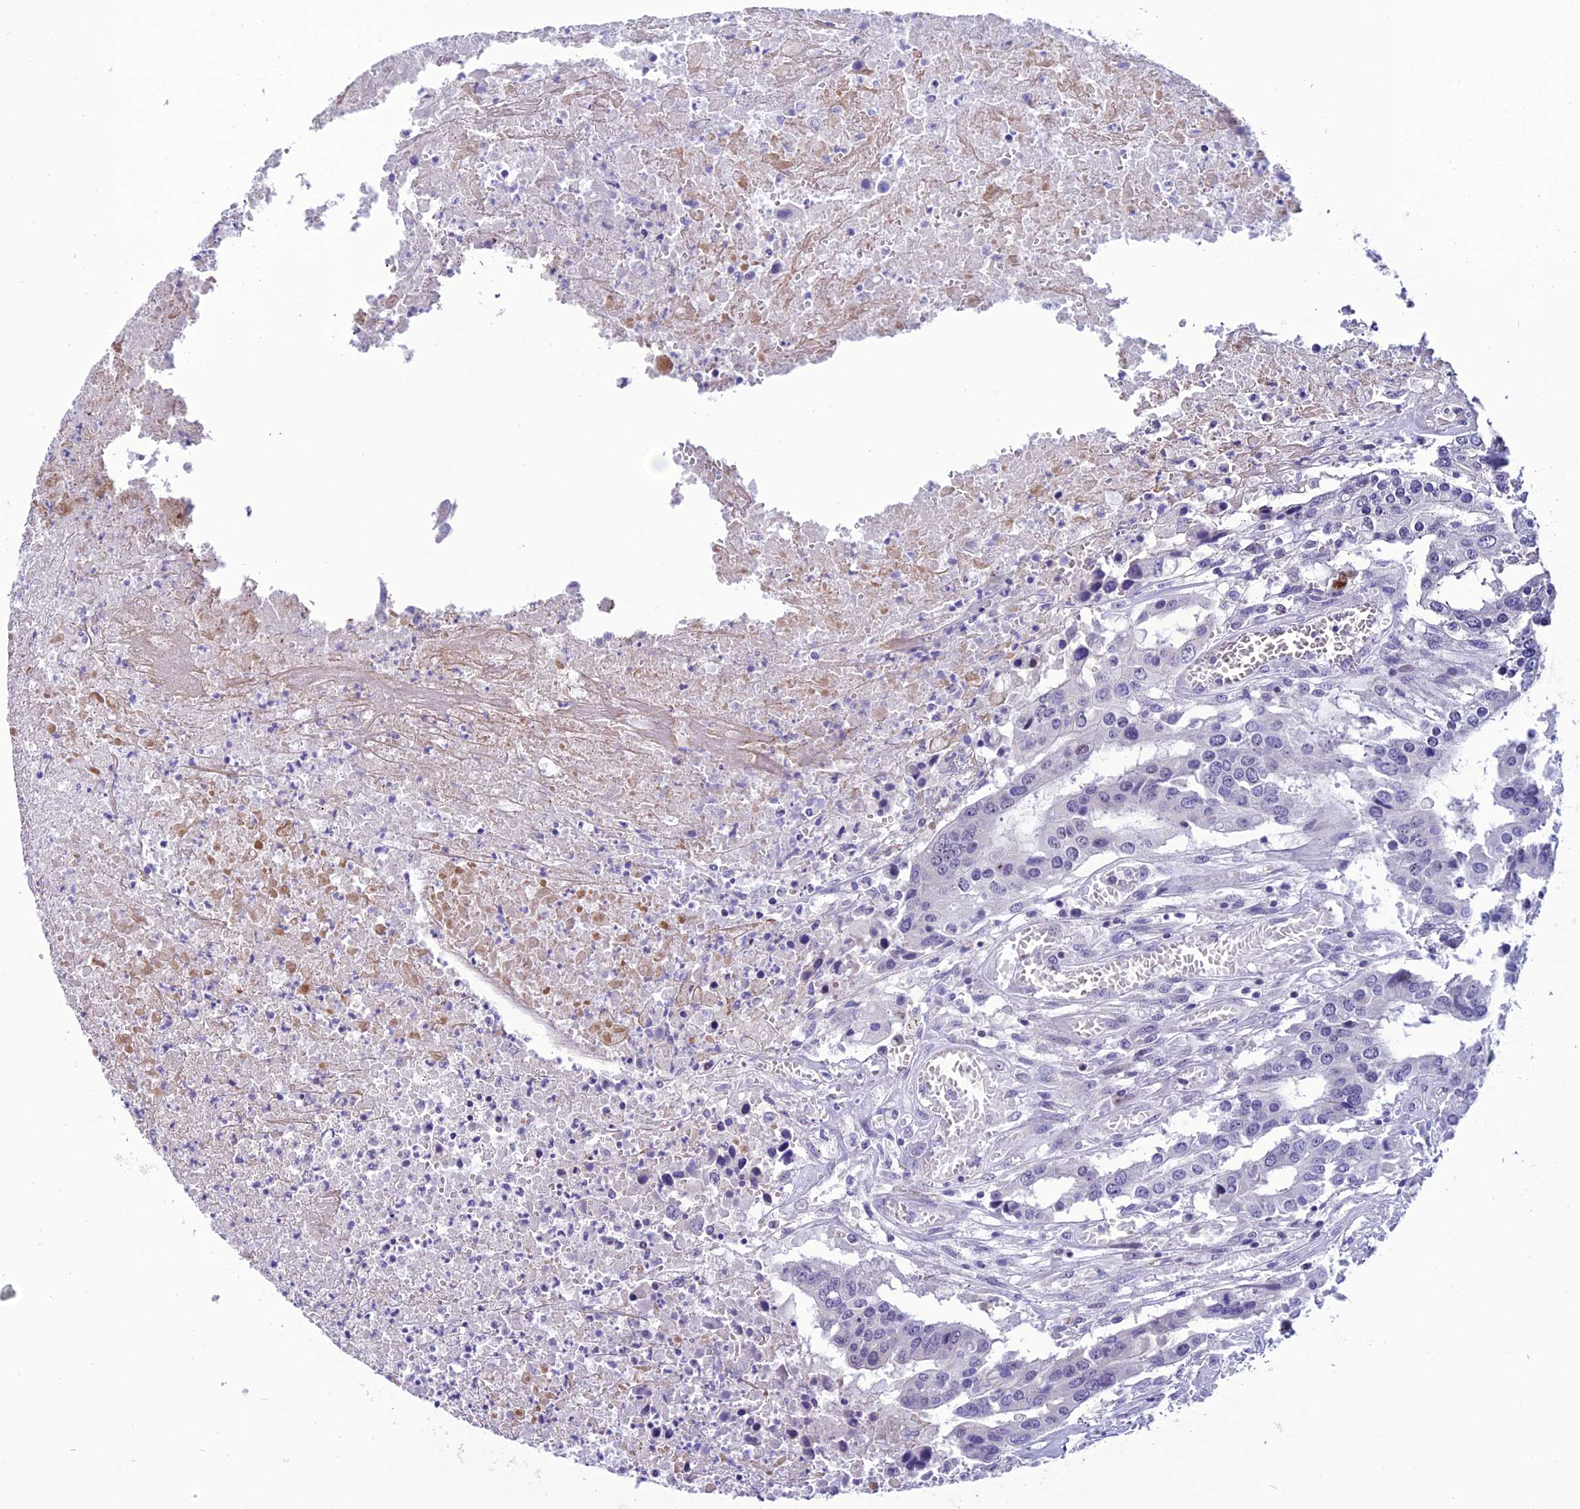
{"staining": {"intensity": "negative", "quantity": "none", "location": "none"}, "tissue": "colorectal cancer", "cell_type": "Tumor cells", "image_type": "cancer", "snomed": [{"axis": "morphology", "description": "Adenocarcinoma, NOS"}, {"axis": "topography", "description": "Colon"}], "caption": "Immunohistochemical staining of human adenocarcinoma (colorectal) demonstrates no significant staining in tumor cells. Nuclei are stained in blue.", "gene": "SLC10A1", "patient": {"sex": "male", "age": 77}}